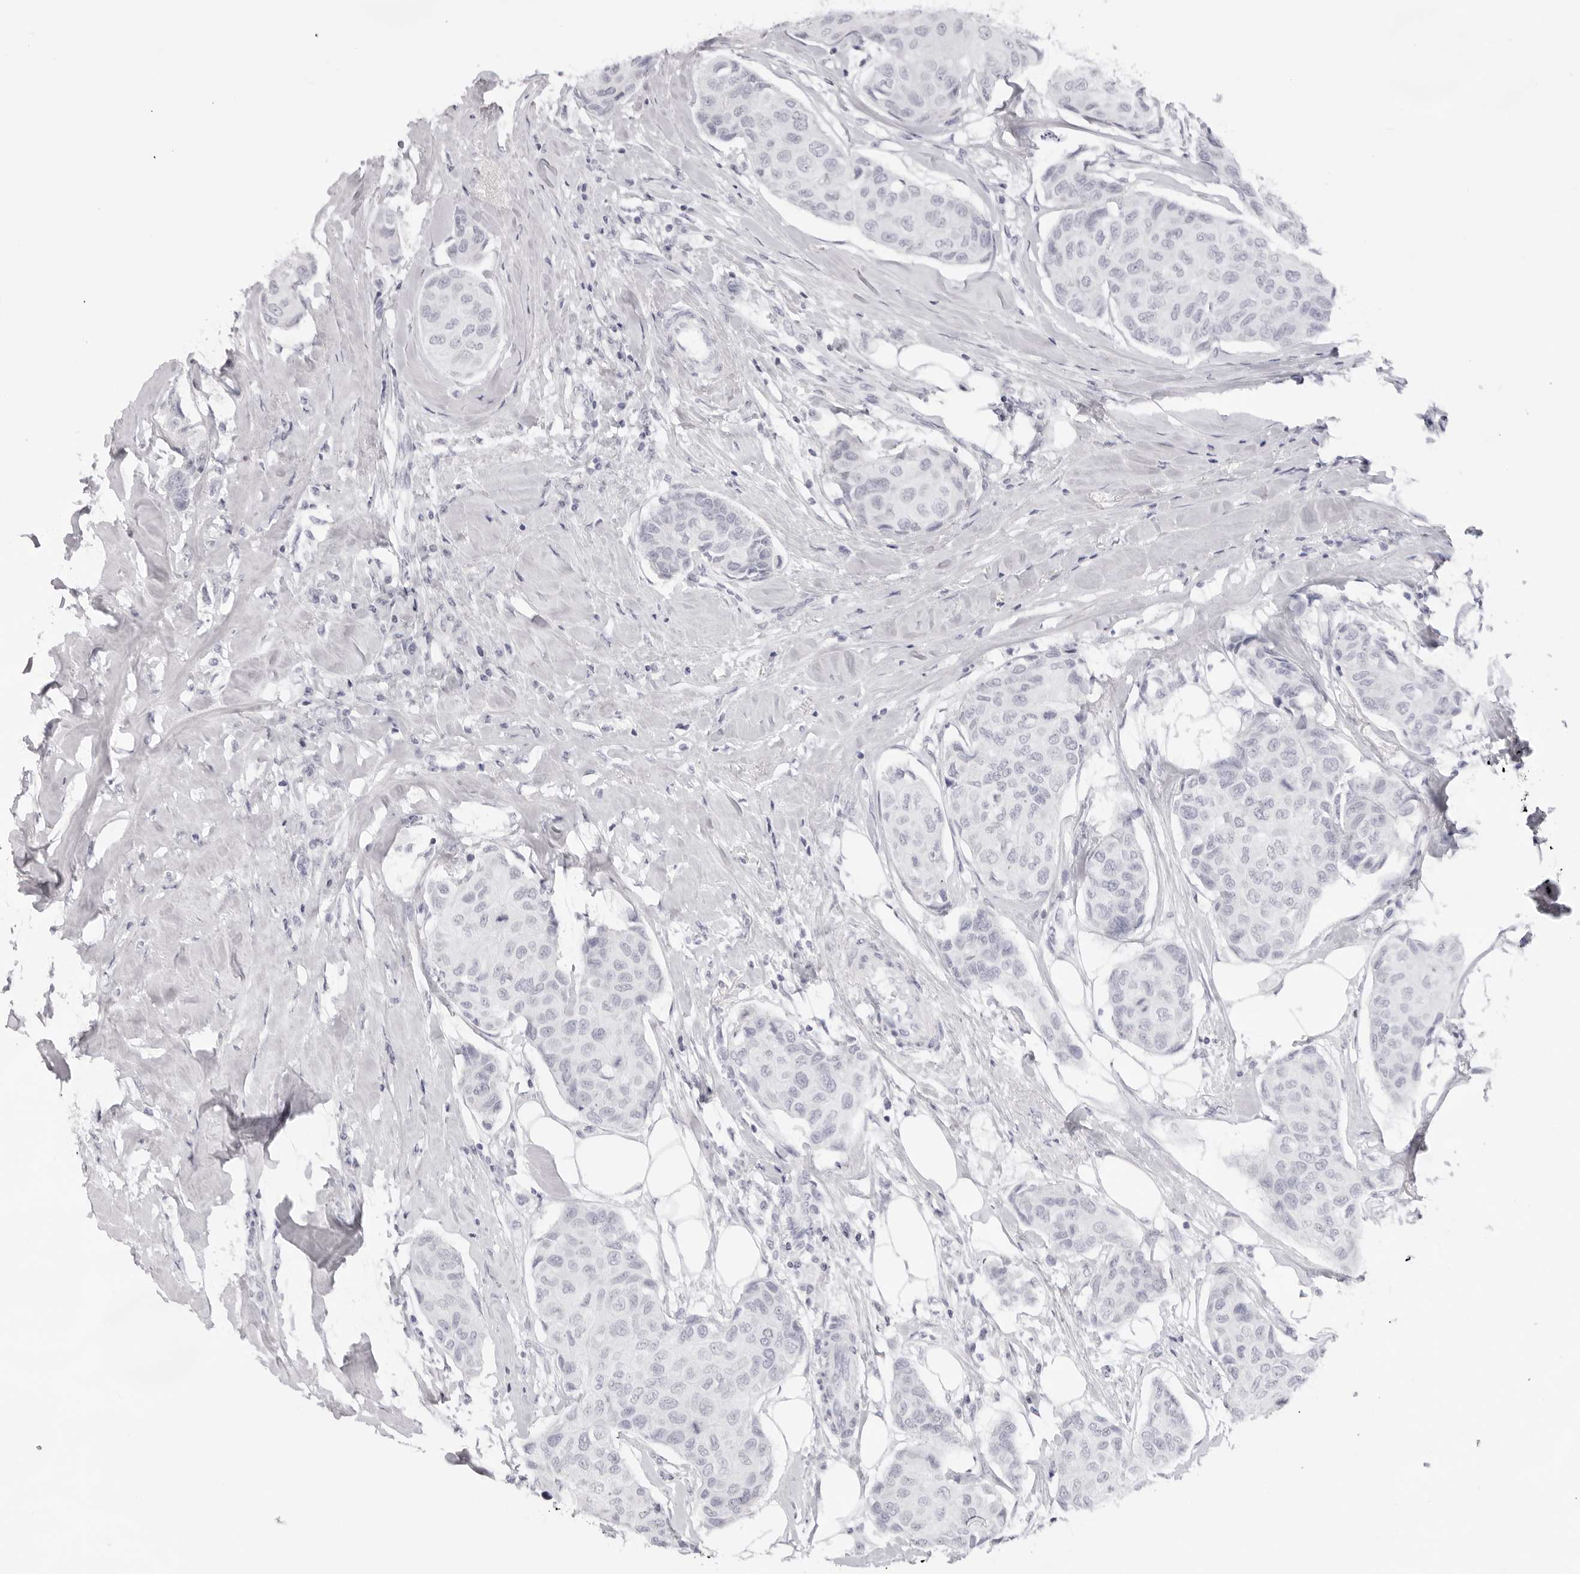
{"staining": {"intensity": "negative", "quantity": "none", "location": "none"}, "tissue": "breast cancer", "cell_type": "Tumor cells", "image_type": "cancer", "snomed": [{"axis": "morphology", "description": "Duct carcinoma"}, {"axis": "topography", "description": "Breast"}], "caption": "An immunohistochemistry (IHC) micrograph of intraductal carcinoma (breast) is shown. There is no staining in tumor cells of intraductal carcinoma (breast).", "gene": "KLK12", "patient": {"sex": "female", "age": 80}}